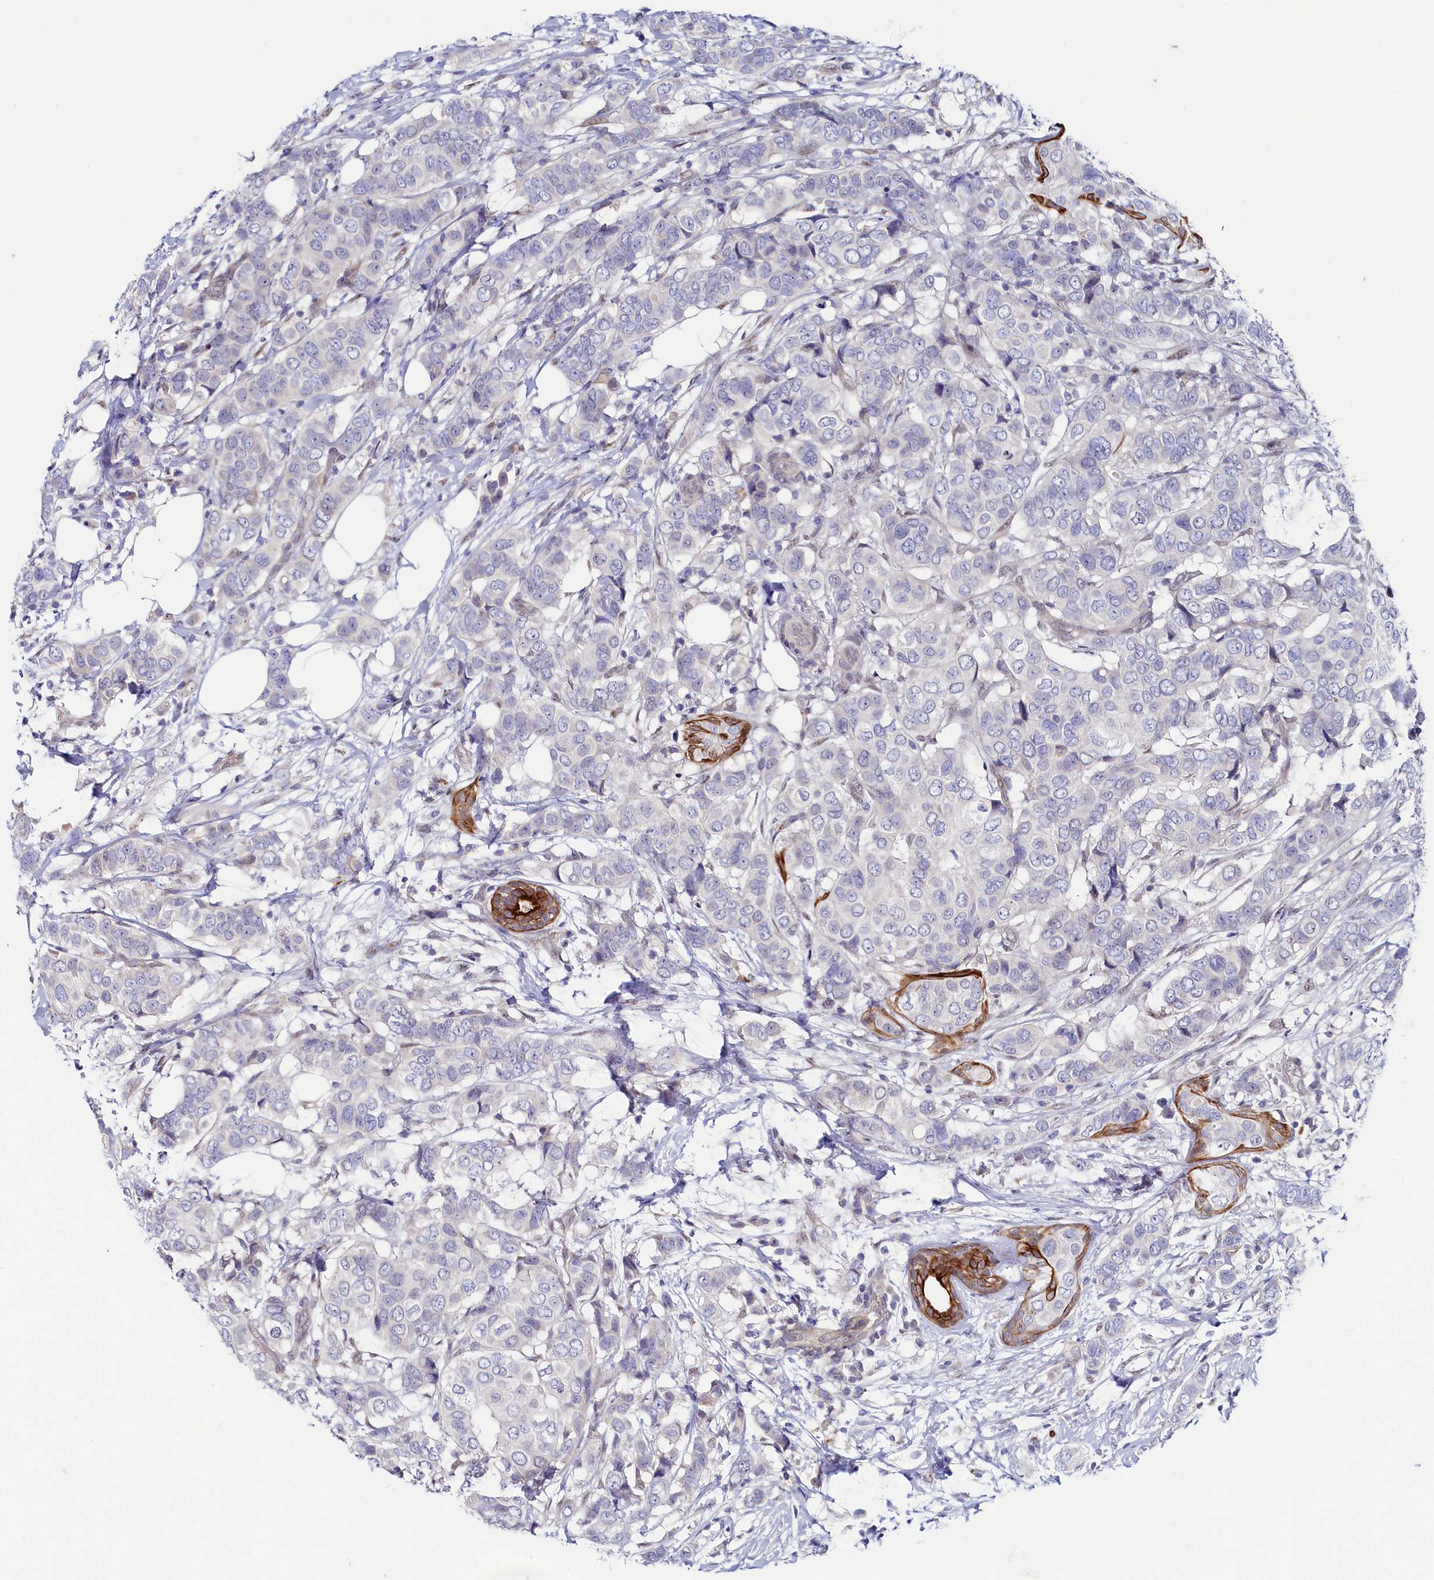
{"staining": {"intensity": "negative", "quantity": "none", "location": "none"}, "tissue": "breast cancer", "cell_type": "Tumor cells", "image_type": "cancer", "snomed": [{"axis": "morphology", "description": "Lobular carcinoma"}, {"axis": "topography", "description": "Breast"}], "caption": "A photomicrograph of breast cancer stained for a protein reveals no brown staining in tumor cells.", "gene": "ASTE1", "patient": {"sex": "female", "age": 51}}